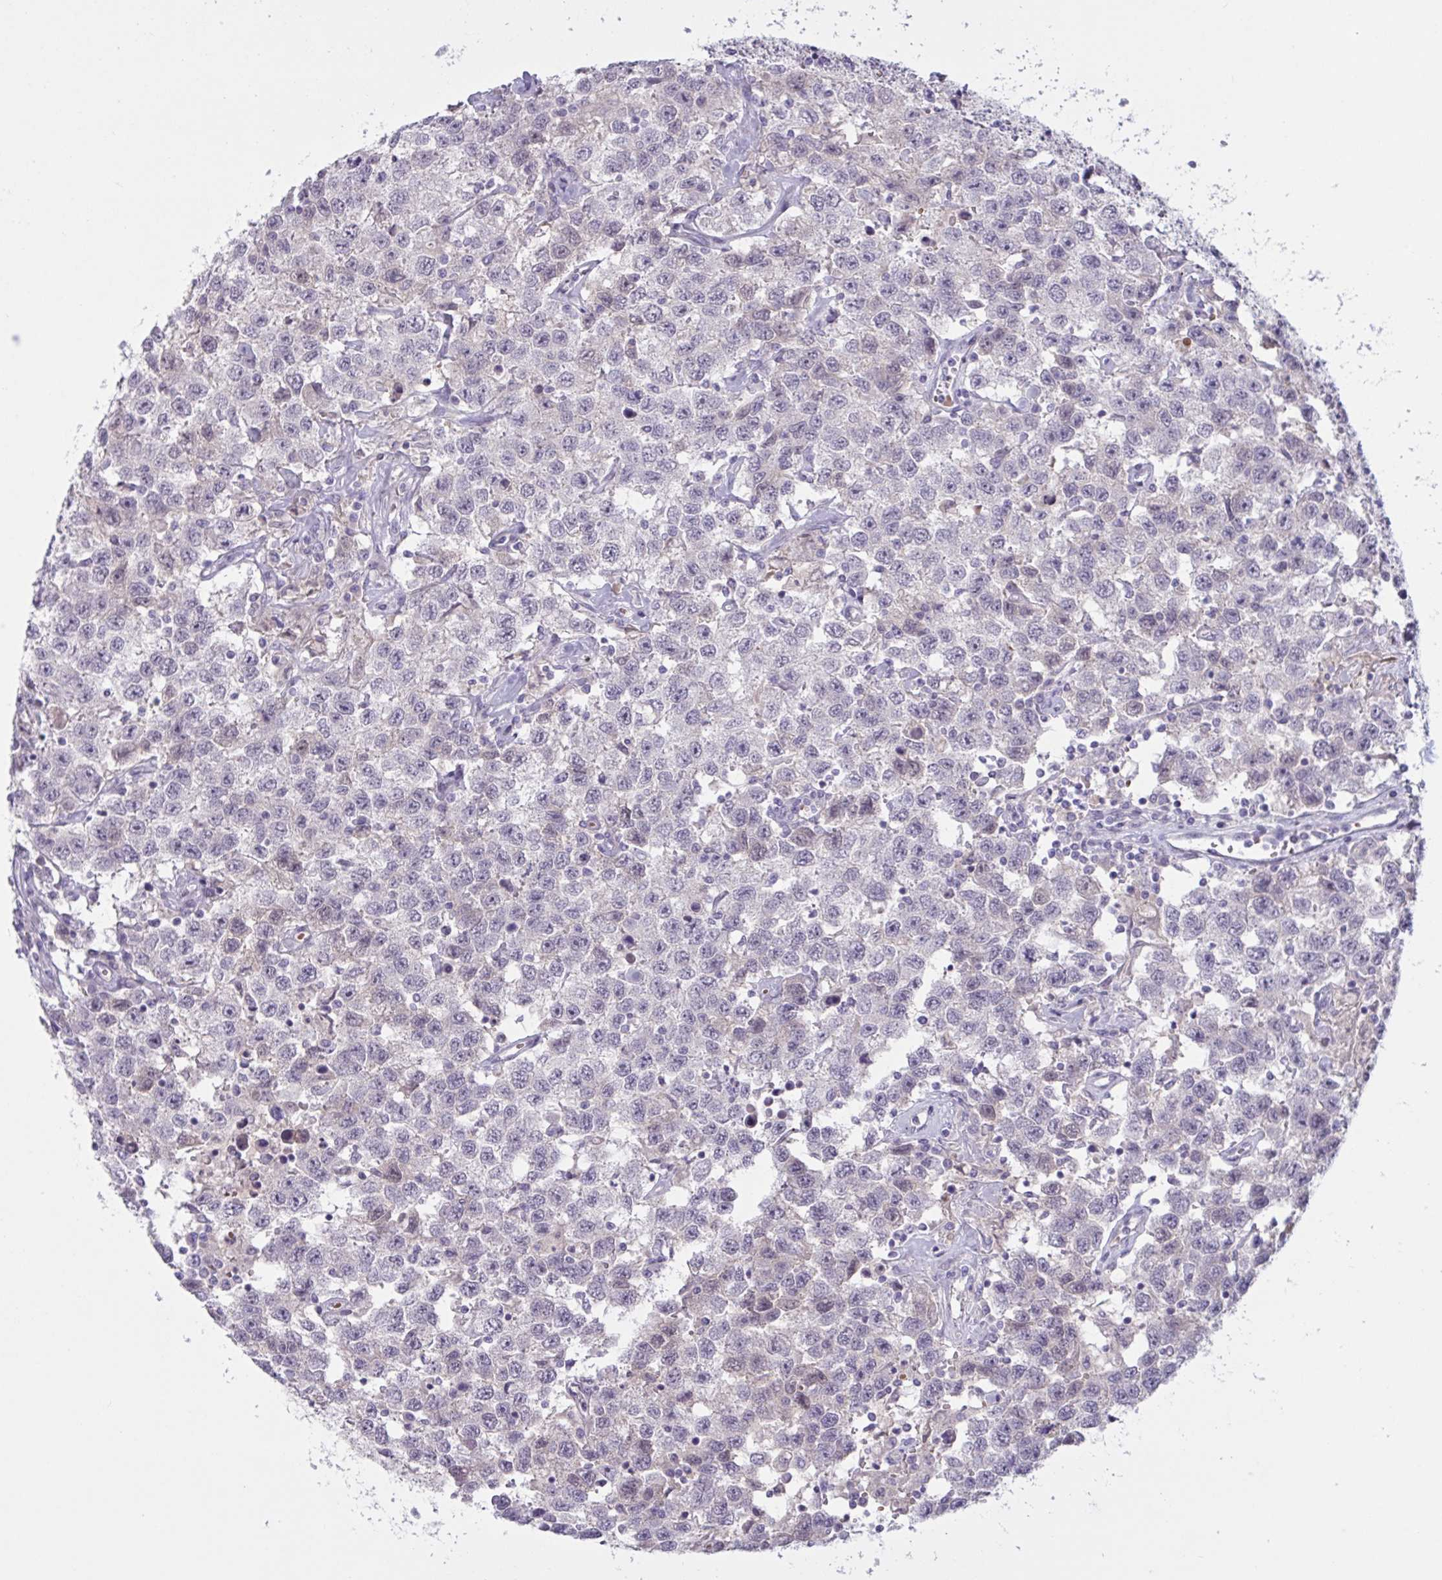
{"staining": {"intensity": "negative", "quantity": "none", "location": "none"}, "tissue": "testis cancer", "cell_type": "Tumor cells", "image_type": "cancer", "snomed": [{"axis": "morphology", "description": "Seminoma, NOS"}, {"axis": "topography", "description": "Testis"}], "caption": "Immunohistochemical staining of human testis cancer displays no significant expression in tumor cells.", "gene": "RFPL4B", "patient": {"sex": "male", "age": 41}}